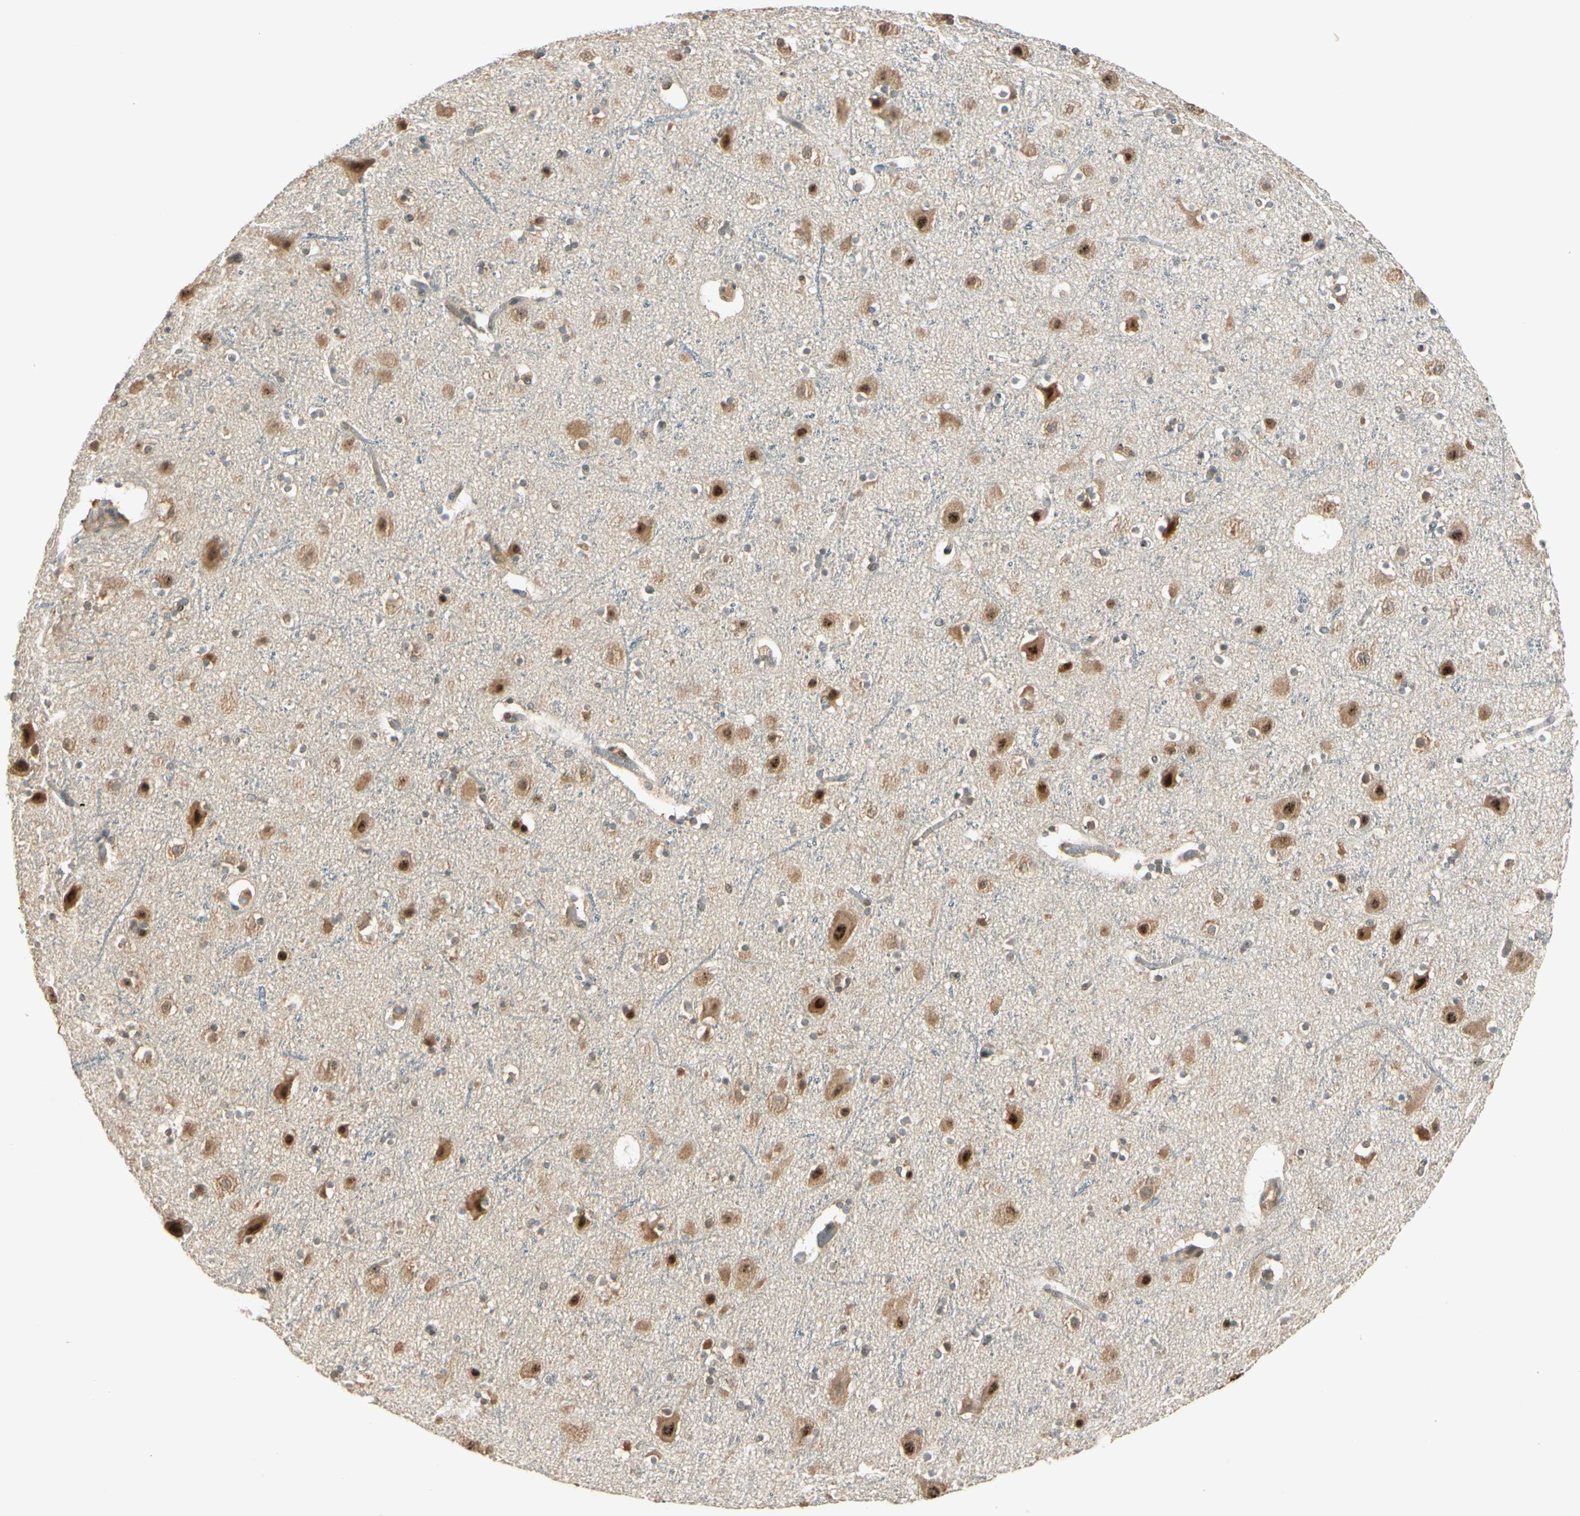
{"staining": {"intensity": "weak", "quantity": "25%-75%", "location": "cytoplasmic/membranous"}, "tissue": "cerebral cortex", "cell_type": "Endothelial cells", "image_type": "normal", "snomed": [{"axis": "morphology", "description": "Normal tissue, NOS"}, {"axis": "topography", "description": "Cerebral cortex"}], "caption": "Protein expression analysis of unremarkable human cerebral cortex reveals weak cytoplasmic/membranous staining in about 25%-75% of endothelial cells.", "gene": "MCPH1", "patient": {"sex": "male", "age": 45}}